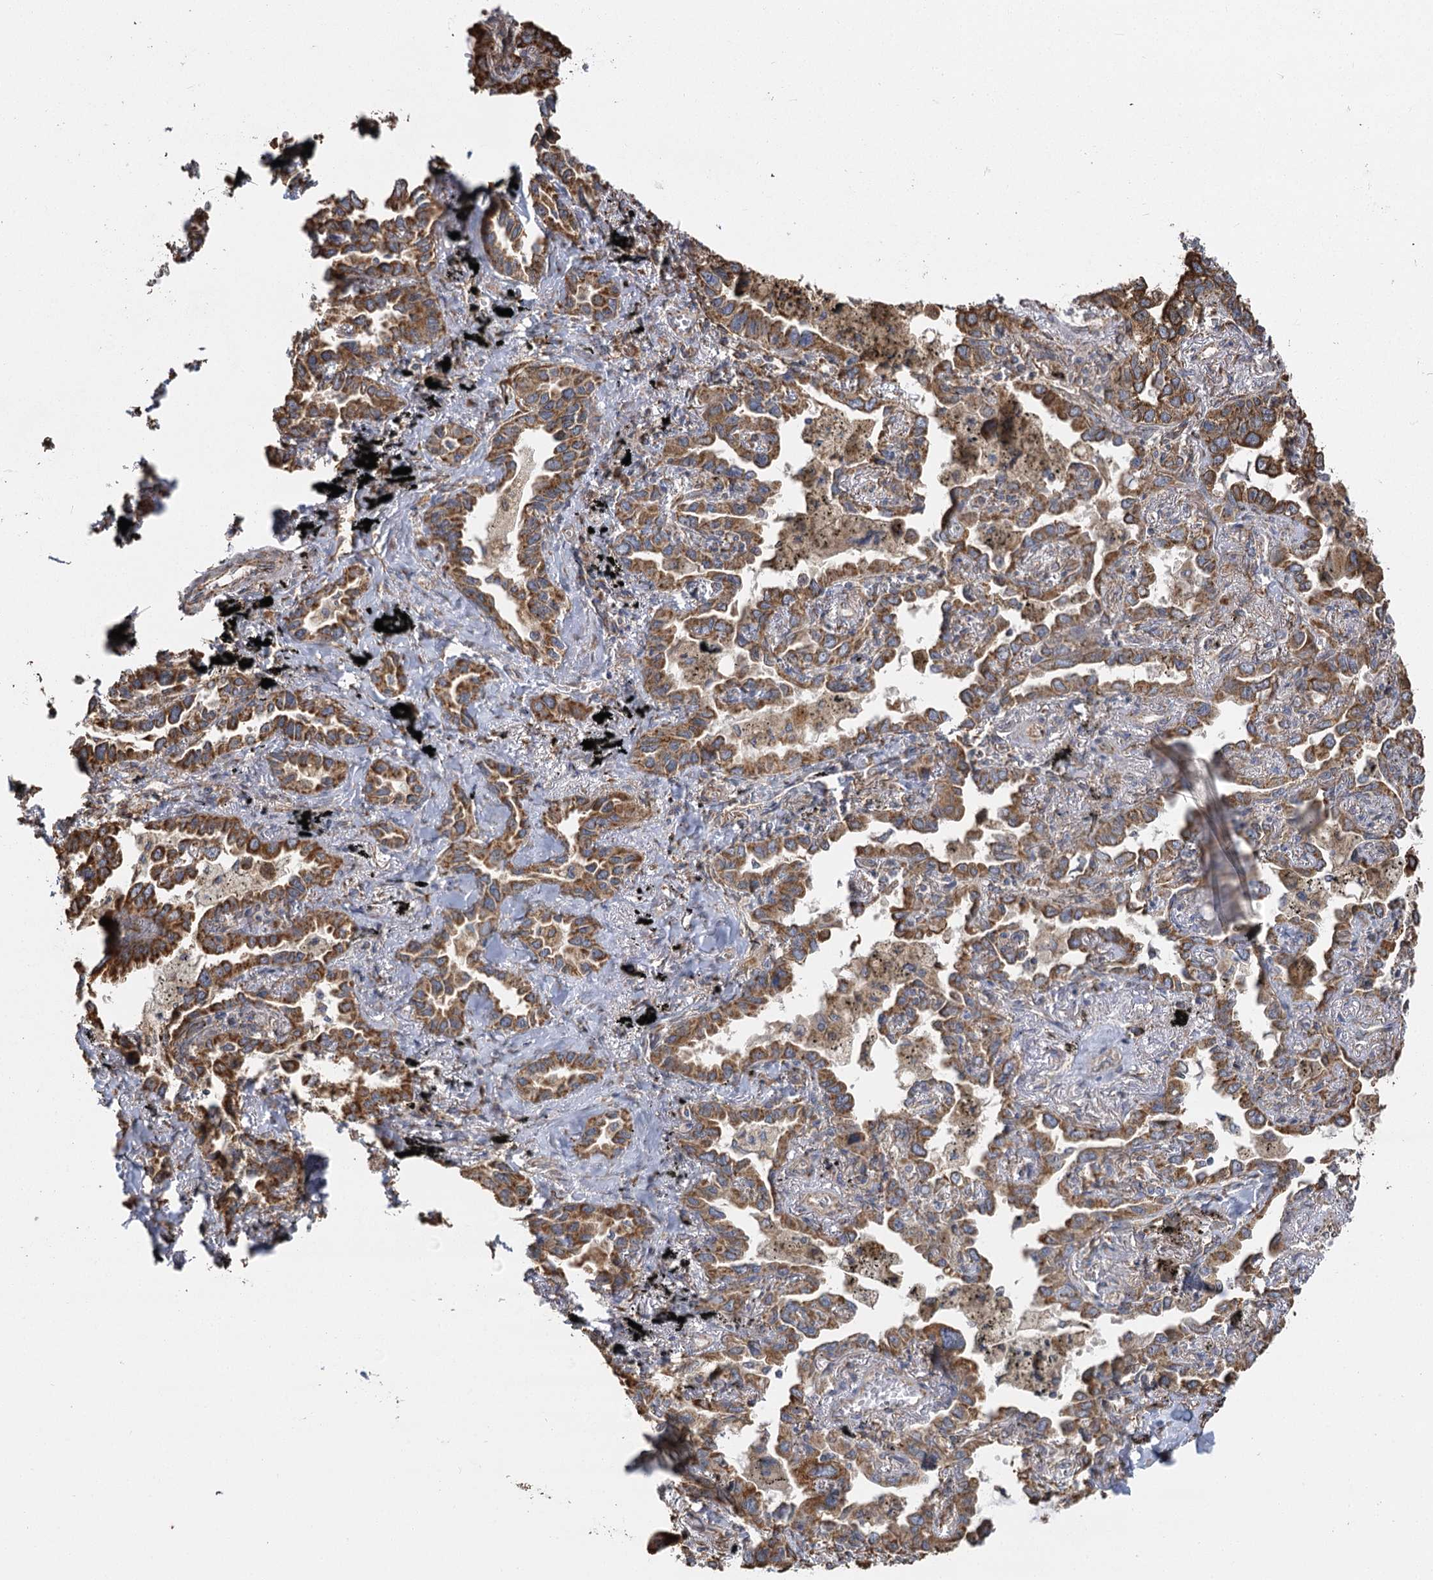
{"staining": {"intensity": "moderate", "quantity": ">75%", "location": "cytoplasmic/membranous"}, "tissue": "lung cancer", "cell_type": "Tumor cells", "image_type": "cancer", "snomed": [{"axis": "morphology", "description": "Adenocarcinoma, NOS"}, {"axis": "topography", "description": "Lung"}], "caption": "A brown stain labels moderate cytoplasmic/membranous expression of a protein in human lung adenocarcinoma tumor cells.", "gene": "IL11RA", "patient": {"sex": "male", "age": 67}}